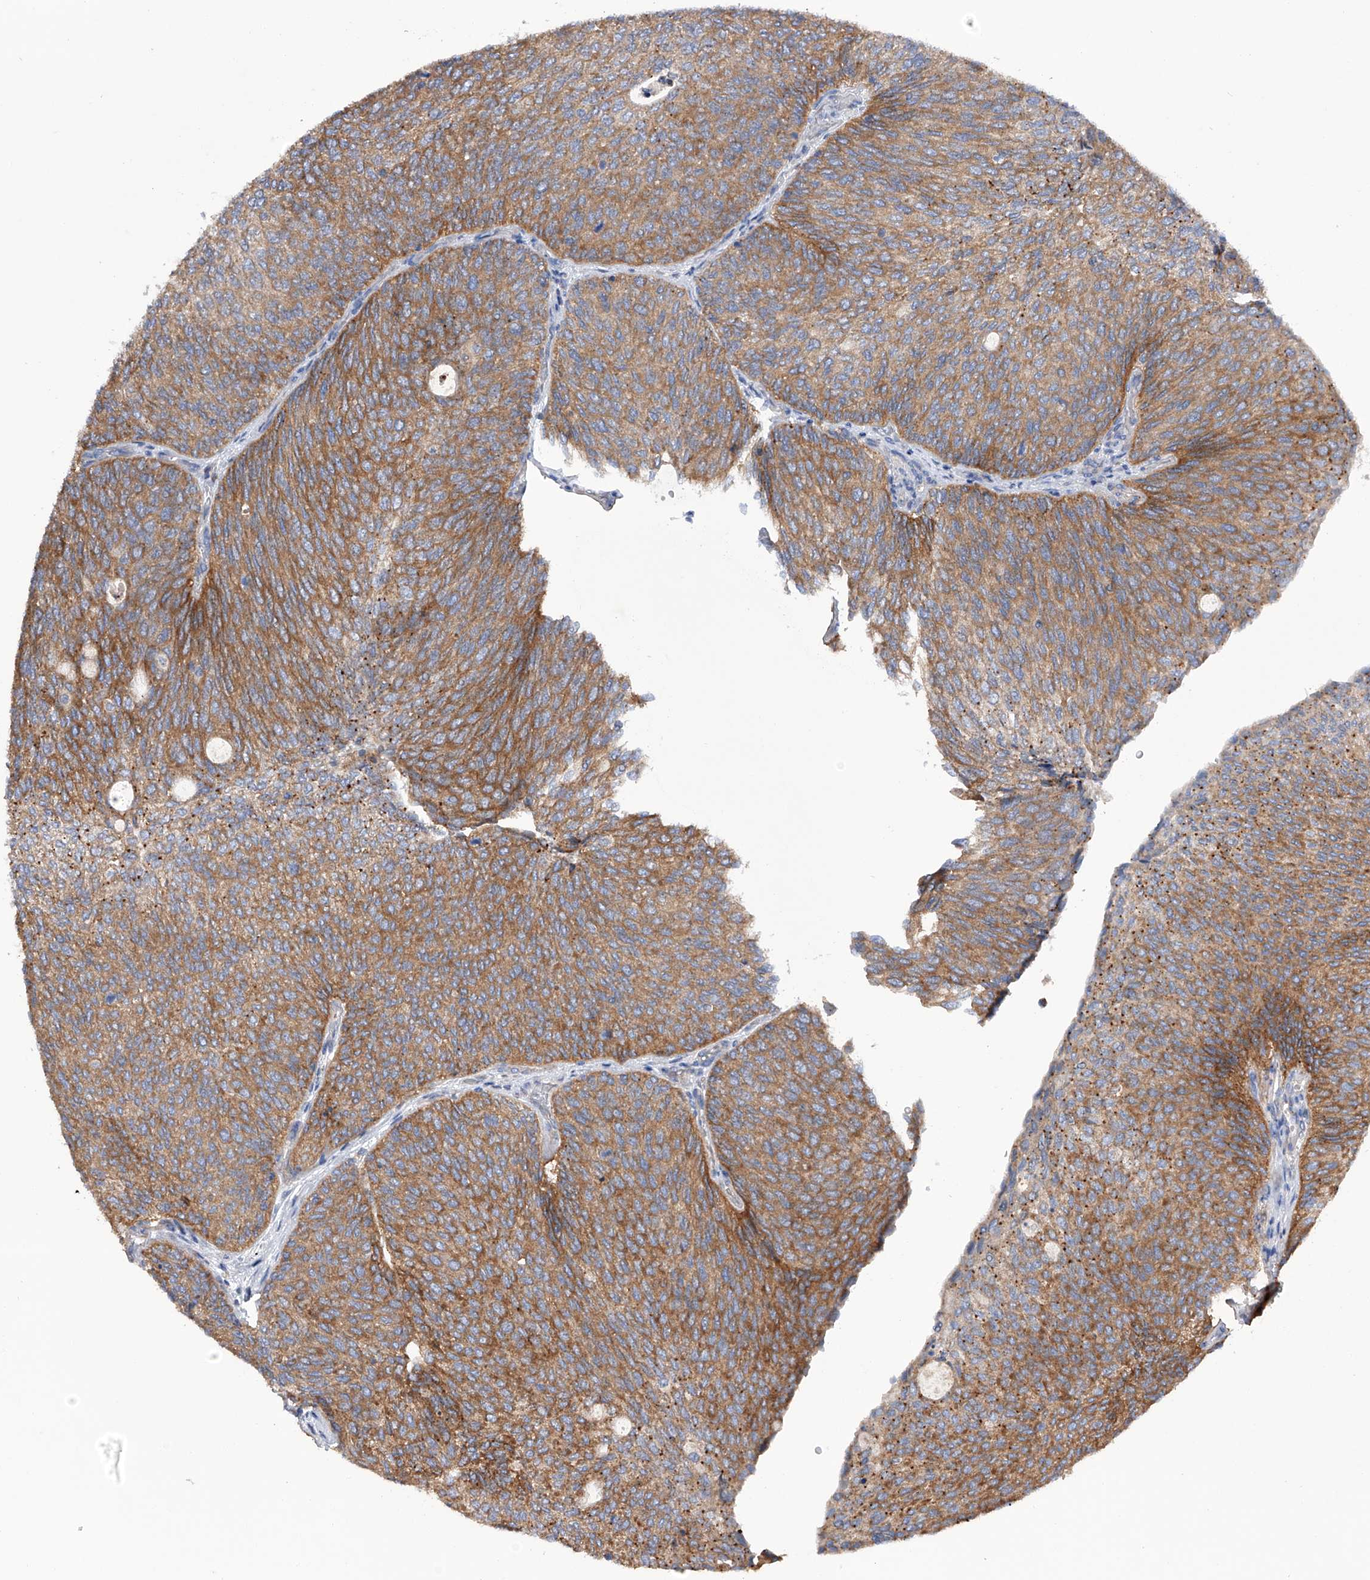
{"staining": {"intensity": "moderate", "quantity": ">75%", "location": "cytoplasmic/membranous"}, "tissue": "urothelial cancer", "cell_type": "Tumor cells", "image_type": "cancer", "snomed": [{"axis": "morphology", "description": "Urothelial carcinoma, Low grade"}, {"axis": "topography", "description": "Urinary bladder"}], "caption": "Moderate cytoplasmic/membranous protein positivity is seen in about >75% of tumor cells in urothelial cancer.", "gene": "MLYCD", "patient": {"sex": "female", "age": 79}}